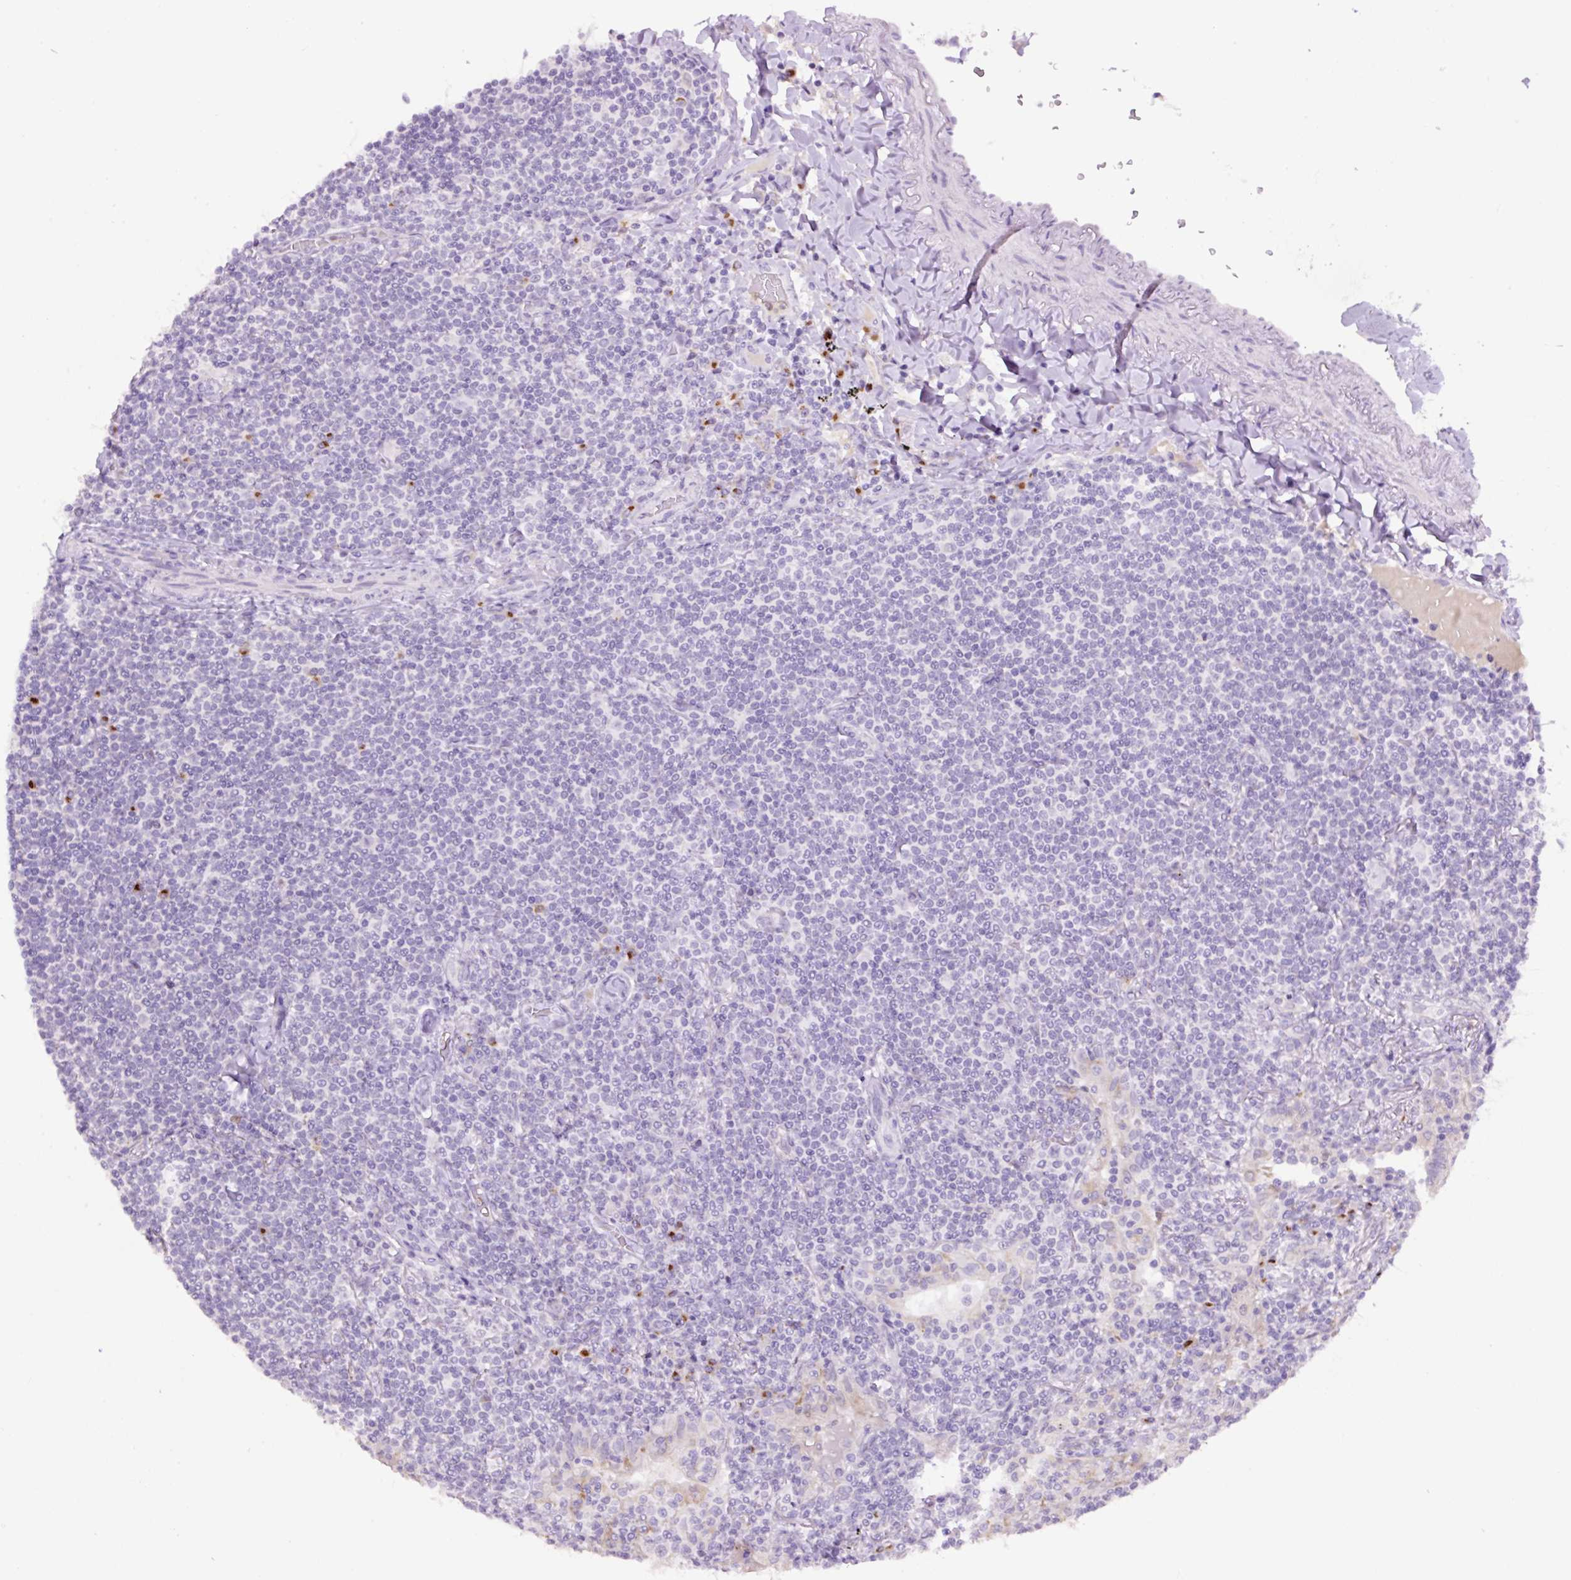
{"staining": {"intensity": "negative", "quantity": "none", "location": "none"}, "tissue": "lymphoma", "cell_type": "Tumor cells", "image_type": "cancer", "snomed": [{"axis": "morphology", "description": "Malignant lymphoma, non-Hodgkin's type, Low grade"}, {"axis": "topography", "description": "Lung"}], "caption": "Immunohistochemistry photomicrograph of lymphoma stained for a protein (brown), which shows no positivity in tumor cells.", "gene": "MFSD3", "patient": {"sex": "female", "age": 71}}